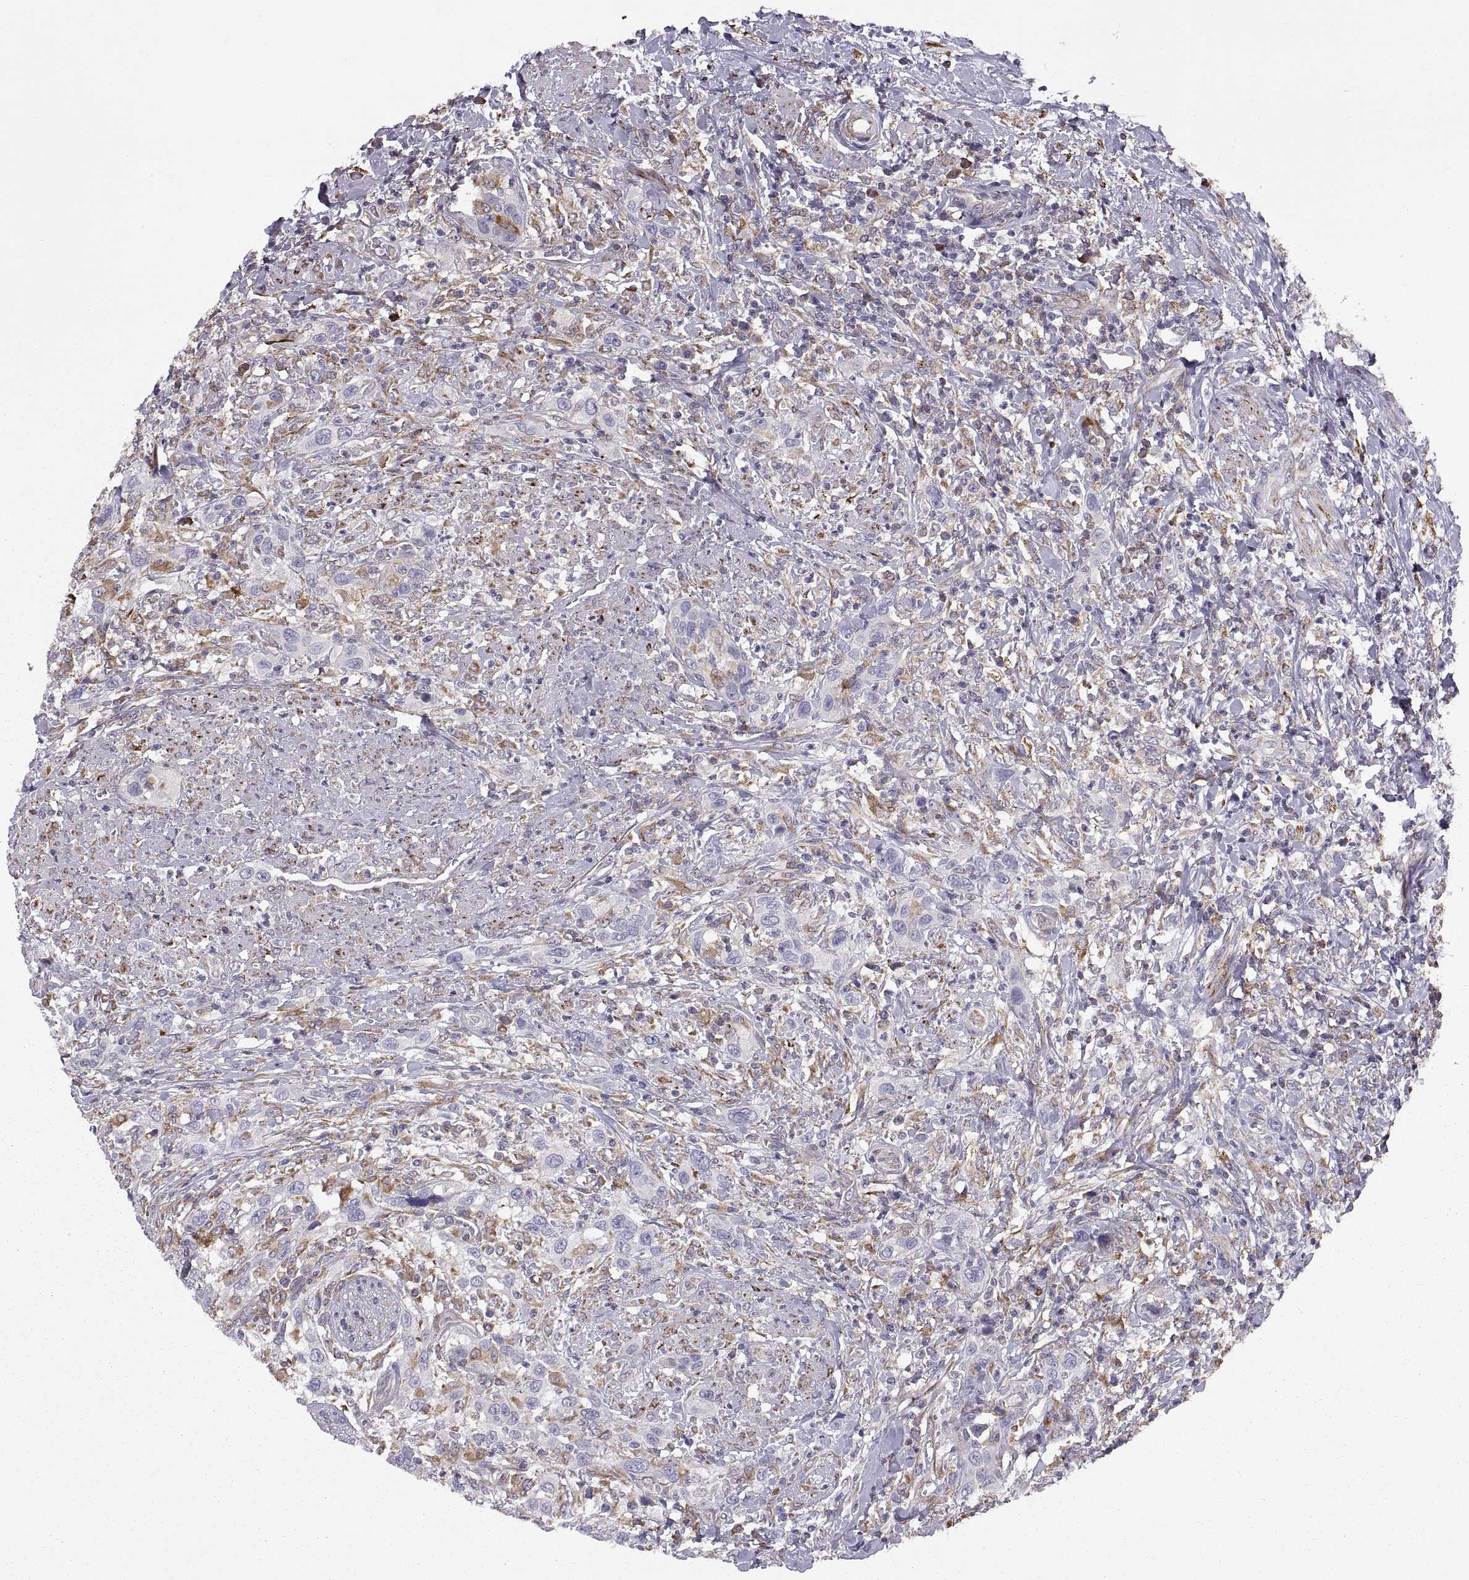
{"staining": {"intensity": "moderate", "quantity": "<25%", "location": "cytoplasmic/membranous"}, "tissue": "urothelial cancer", "cell_type": "Tumor cells", "image_type": "cancer", "snomed": [{"axis": "morphology", "description": "Urothelial carcinoma, NOS"}, {"axis": "morphology", "description": "Urothelial carcinoma, High grade"}, {"axis": "topography", "description": "Urinary bladder"}], "caption": "Tumor cells exhibit low levels of moderate cytoplasmic/membranous expression in approximately <25% of cells in human urothelial cancer. (DAB IHC, brown staining for protein, blue staining for nuclei).", "gene": "PLEKHB2", "patient": {"sex": "female", "age": 64}}